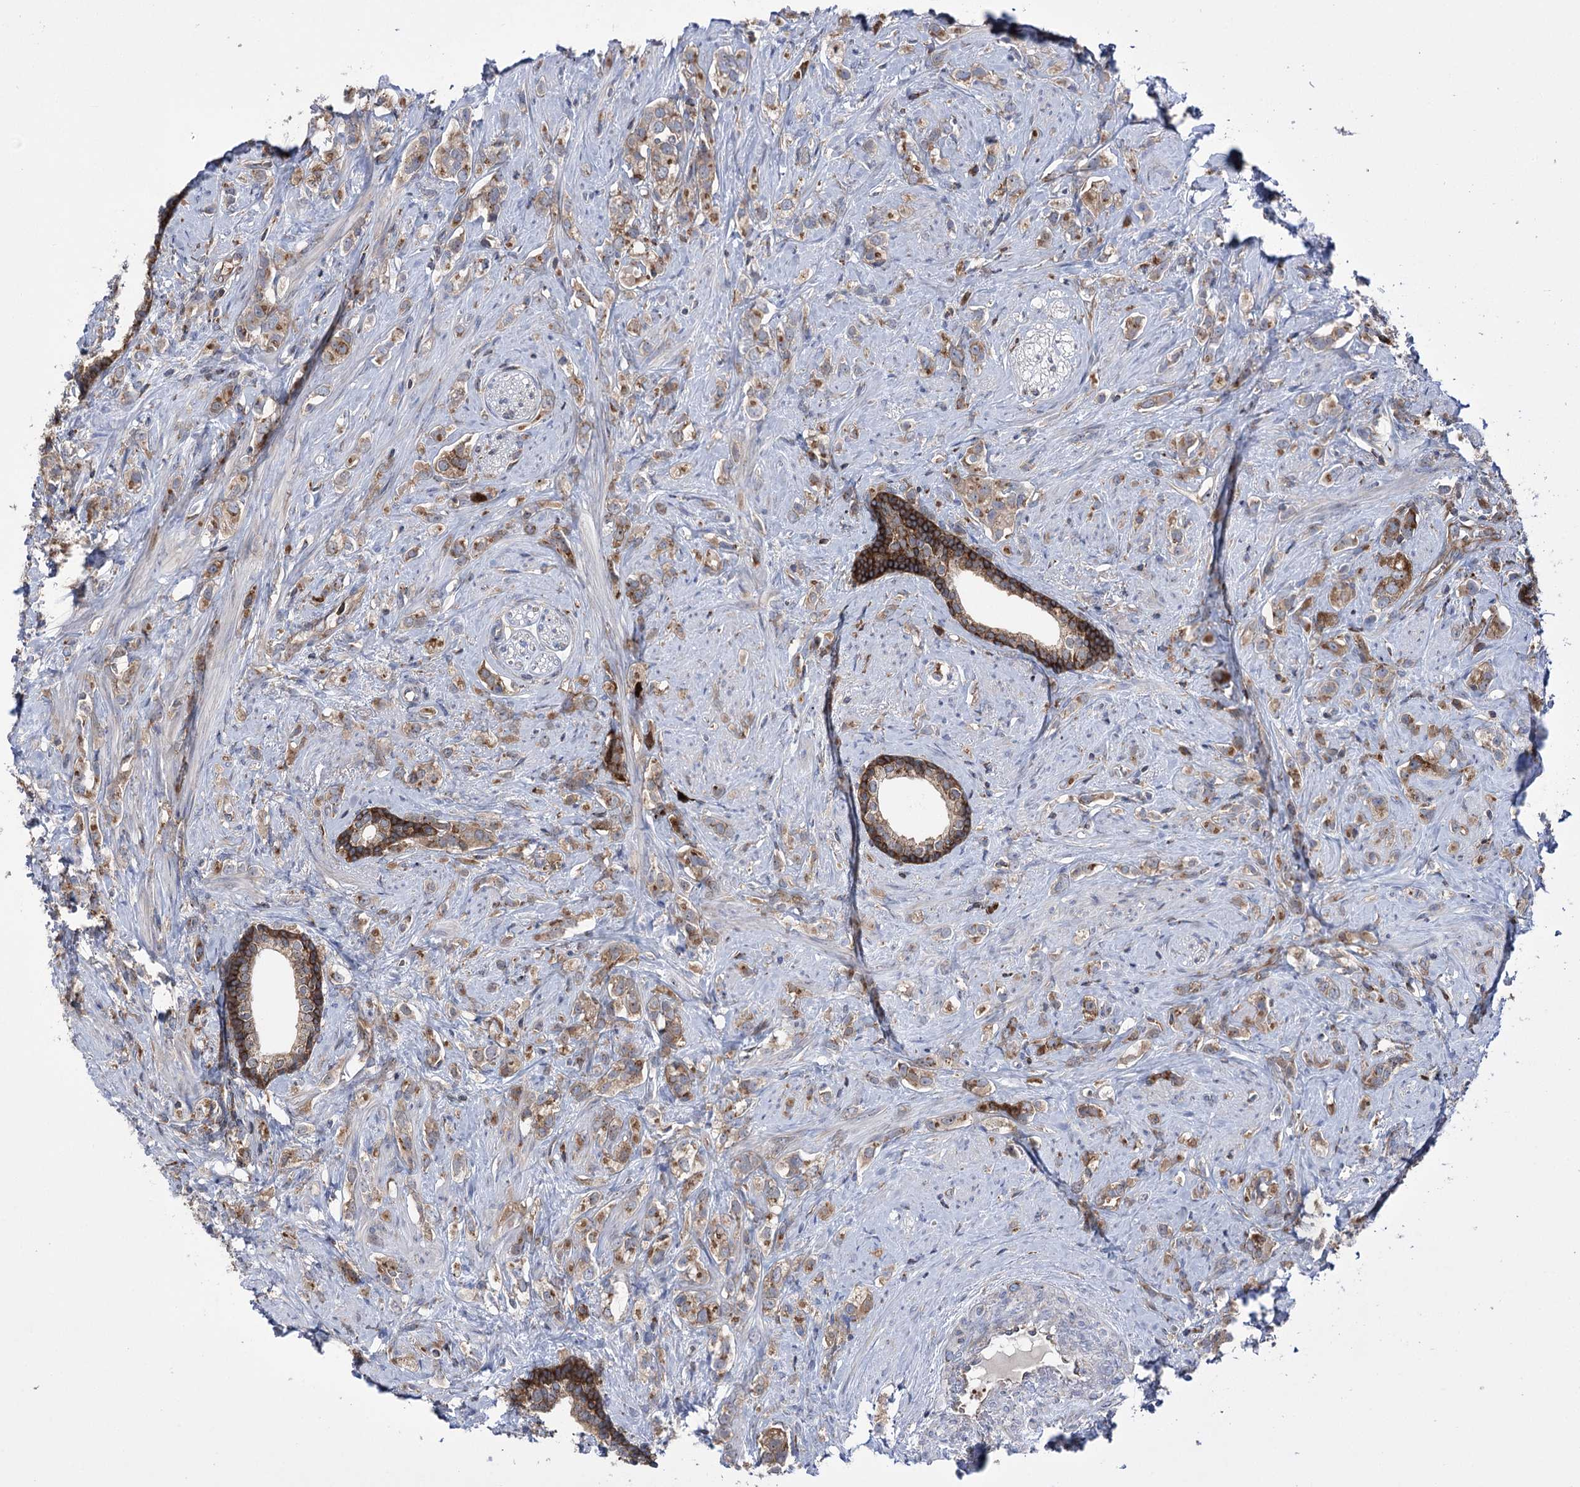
{"staining": {"intensity": "moderate", "quantity": "25%-75%", "location": "cytoplasmic/membranous"}, "tissue": "prostate cancer", "cell_type": "Tumor cells", "image_type": "cancer", "snomed": [{"axis": "morphology", "description": "Adenocarcinoma, High grade"}, {"axis": "topography", "description": "Prostate"}], "caption": "Immunohistochemistry (IHC) photomicrograph of human adenocarcinoma (high-grade) (prostate) stained for a protein (brown), which exhibits medium levels of moderate cytoplasmic/membranous expression in about 25%-75% of tumor cells.", "gene": "ZNF622", "patient": {"sex": "male", "age": 63}}